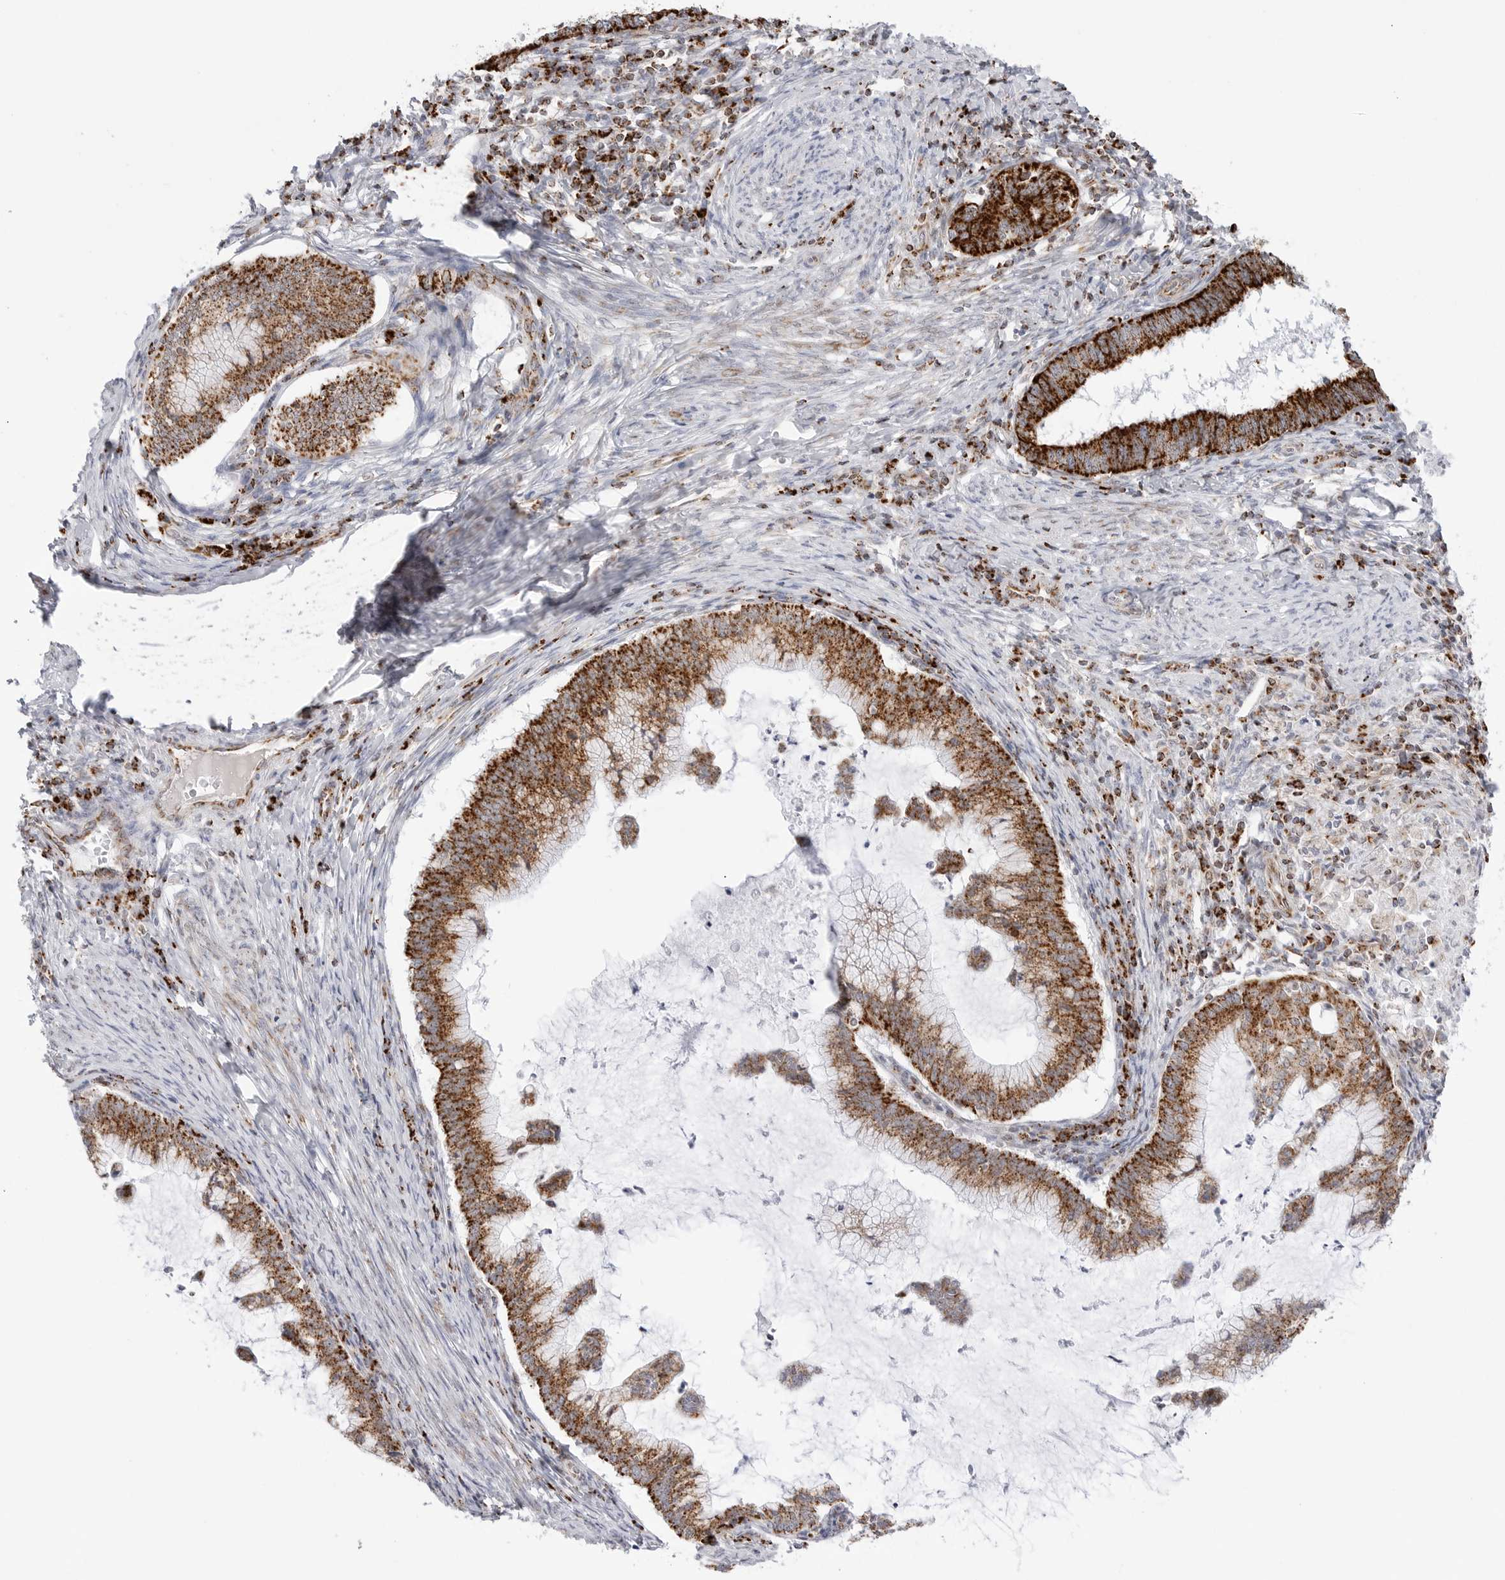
{"staining": {"intensity": "strong", "quantity": ">75%", "location": "cytoplasmic/membranous"}, "tissue": "cervical cancer", "cell_type": "Tumor cells", "image_type": "cancer", "snomed": [{"axis": "morphology", "description": "Adenocarcinoma, NOS"}, {"axis": "topography", "description": "Cervix"}], "caption": "Adenocarcinoma (cervical) tissue exhibits strong cytoplasmic/membranous expression in about >75% of tumor cells", "gene": "ATP5IF1", "patient": {"sex": "female", "age": 36}}